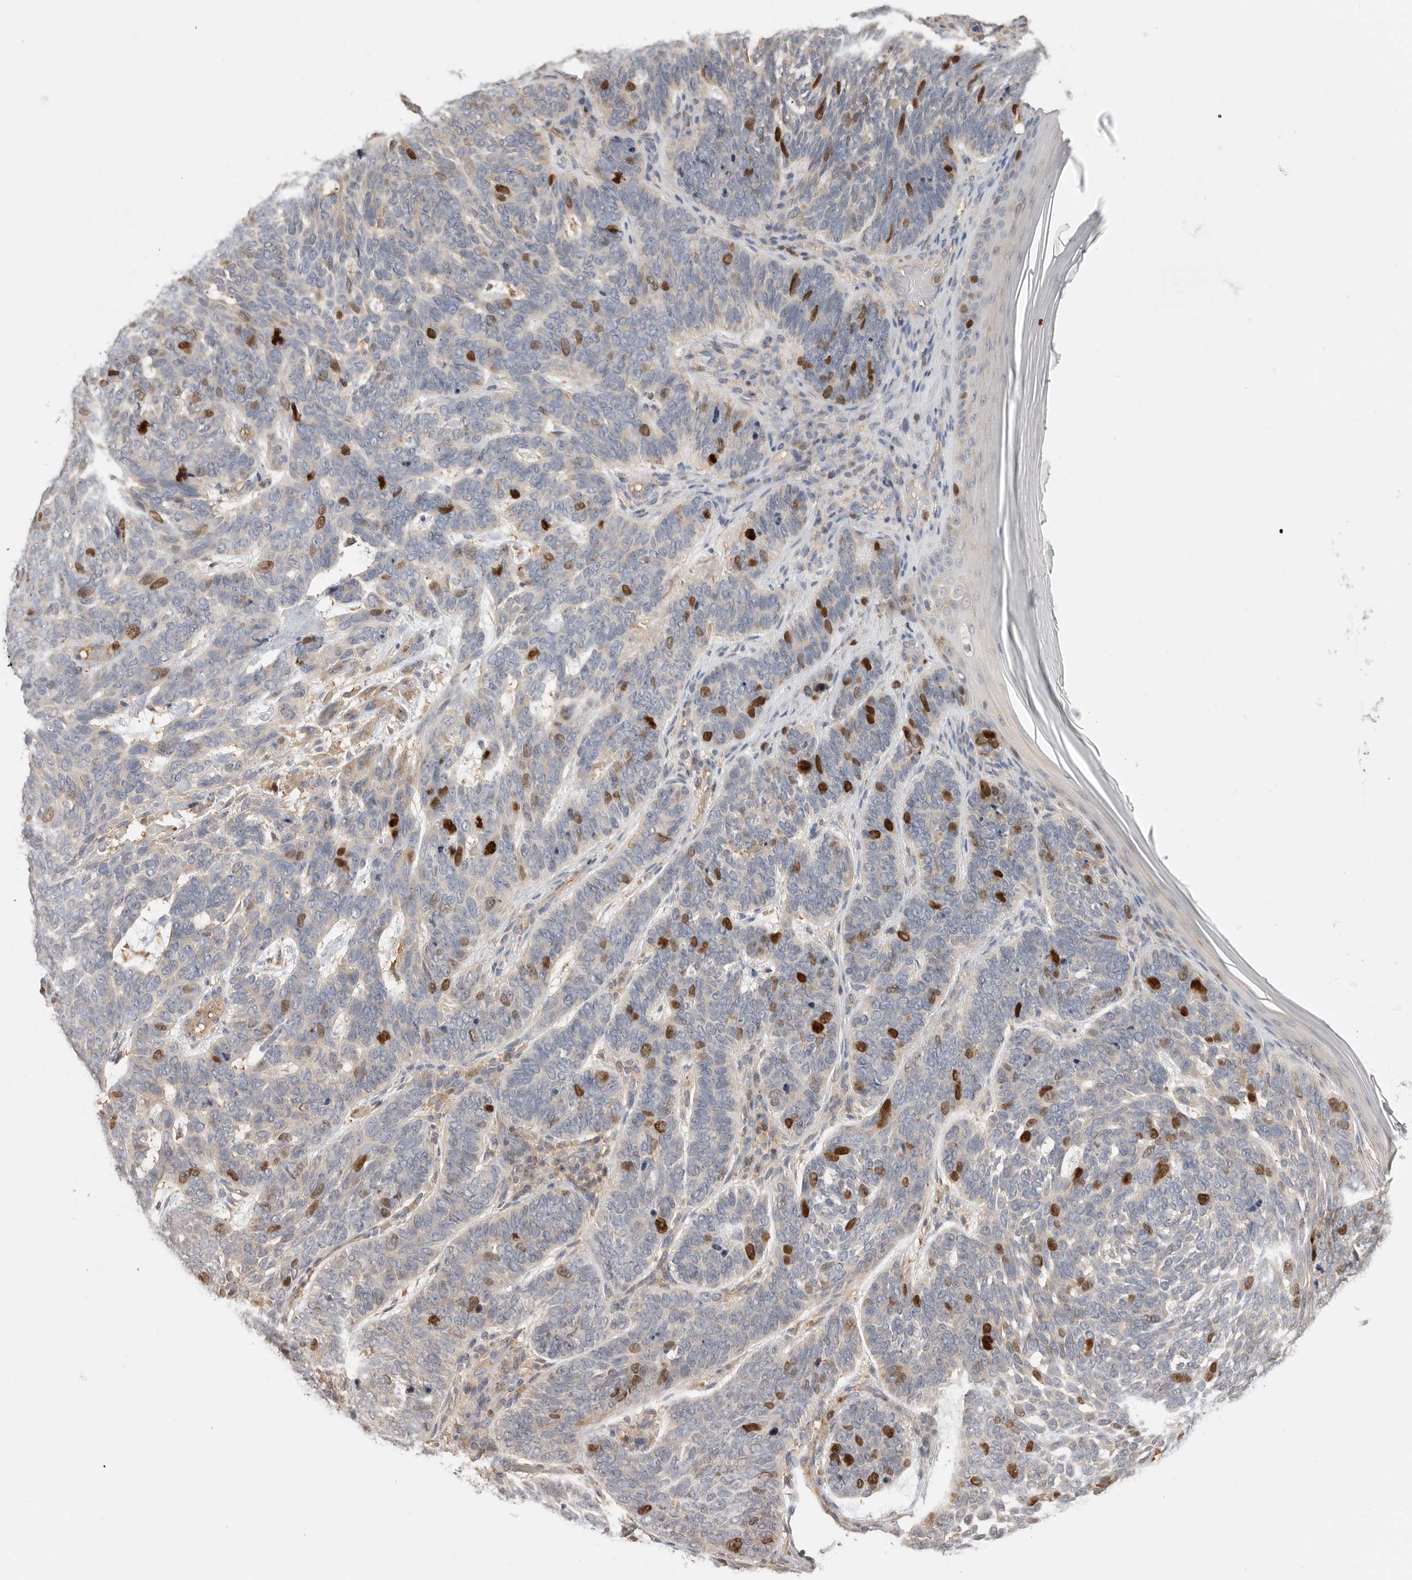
{"staining": {"intensity": "strong", "quantity": "<25%", "location": "nuclear"}, "tissue": "skin cancer", "cell_type": "Tumor cells", "image_type": "cancer", "snomed": [{"axis": "morphology", "description": "Basal cell carcinoma"}, {"axis": "topography", "description": "Skin"}], "caption": "Basal cell carcinoma (skin) stained with DAB immunohistochemistry demonstrates medium levels of strong nuclear positivity in approximately <25% of tumor cells.", "gene": "TOP2A", "patient": {"sex": "female", "age": 85}}